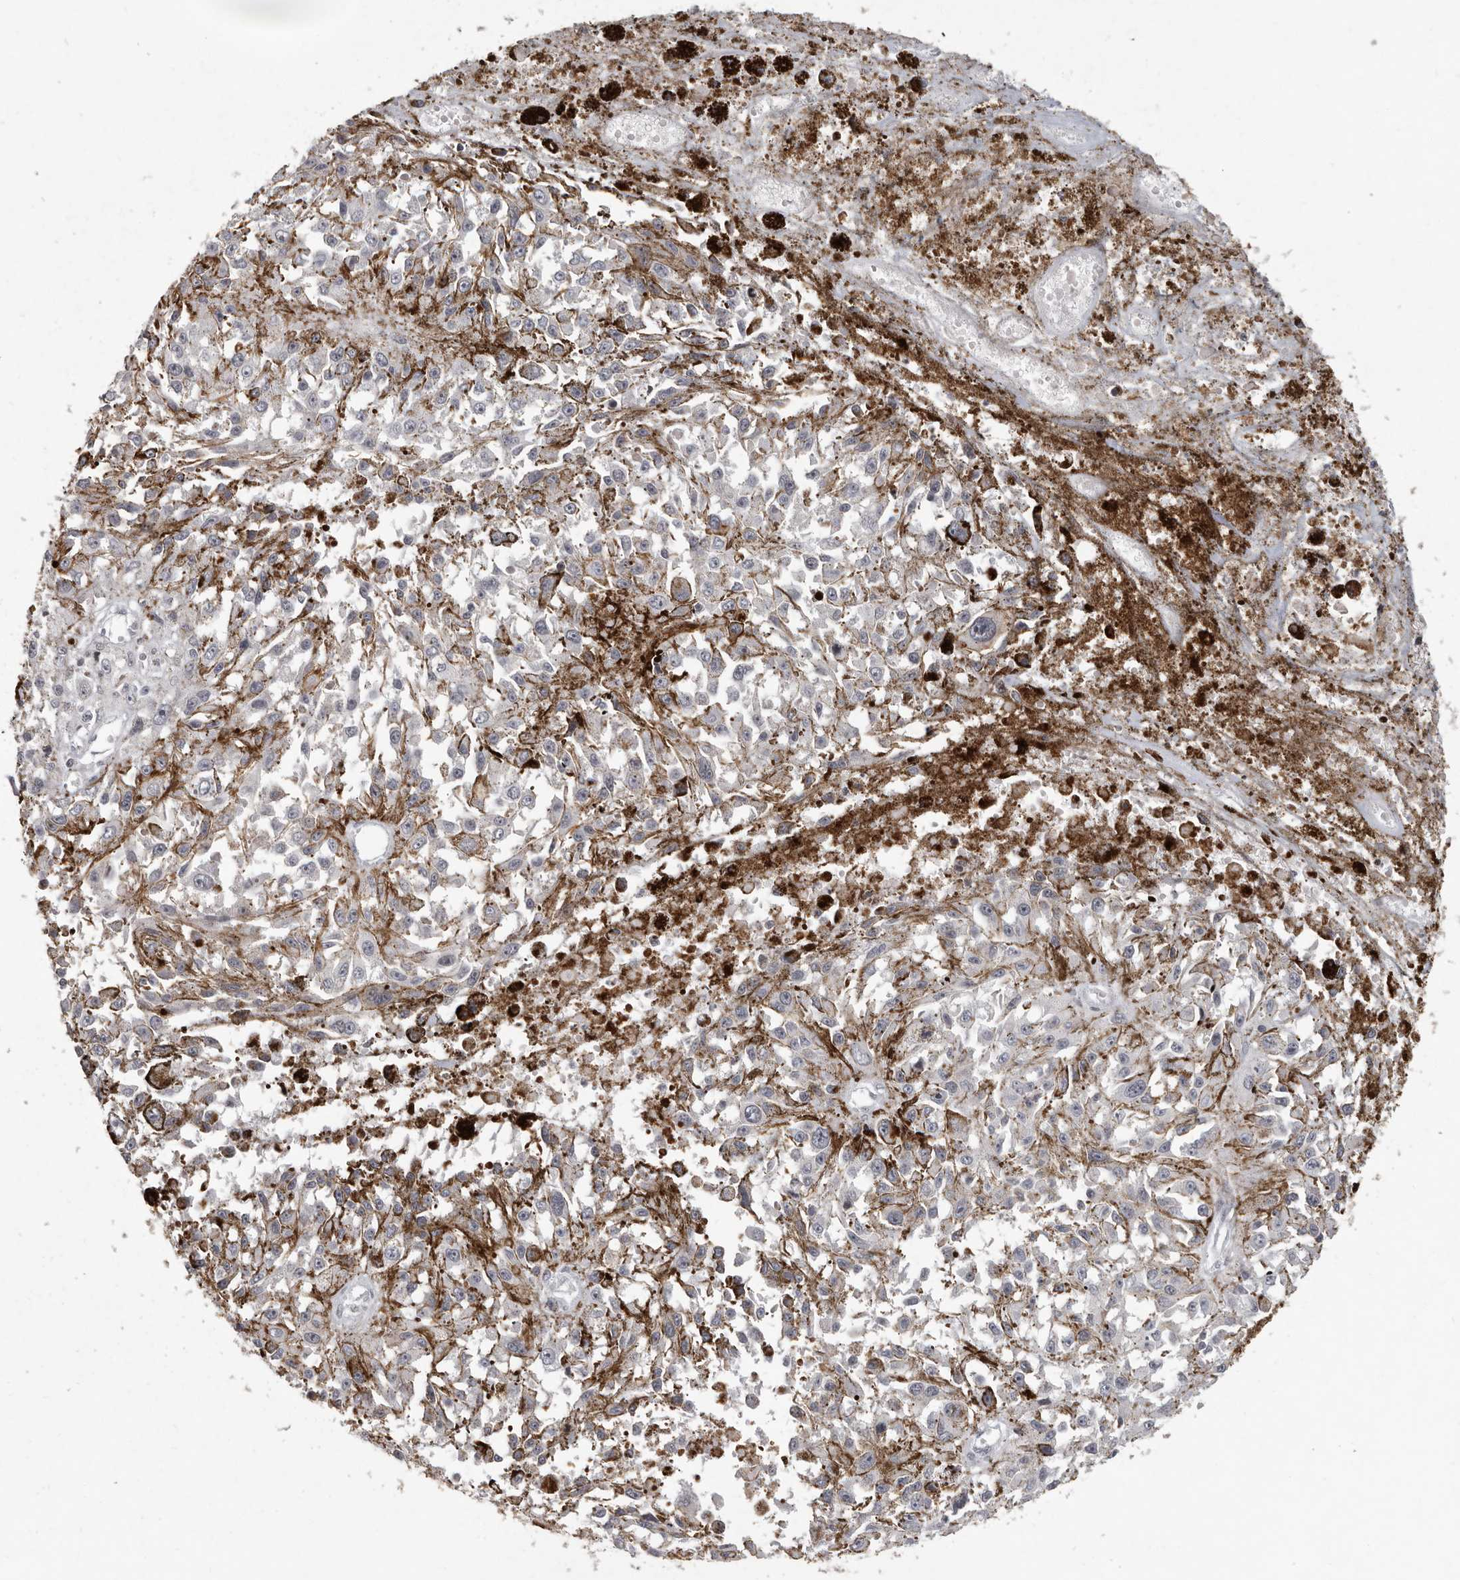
{"staining": {"intensity": "negative", "quantity": "none", "location": "none"}, "tissue": "melanoma", "cell_type": "Tumor cells", "image_type": "cancer", "snomed": [{"axis": "morphology", "description": "Malignant melanoma, Metastatic site"}, {"axis": "topography", "description": "Lymph node"}], "caption": "Immunohistochemical staining of human malignant melanoma (metastatic site) reveals no significant positivity in tumor cells.", "gene": "WDR45", "patient": {"sex": "male", "age": 59}}